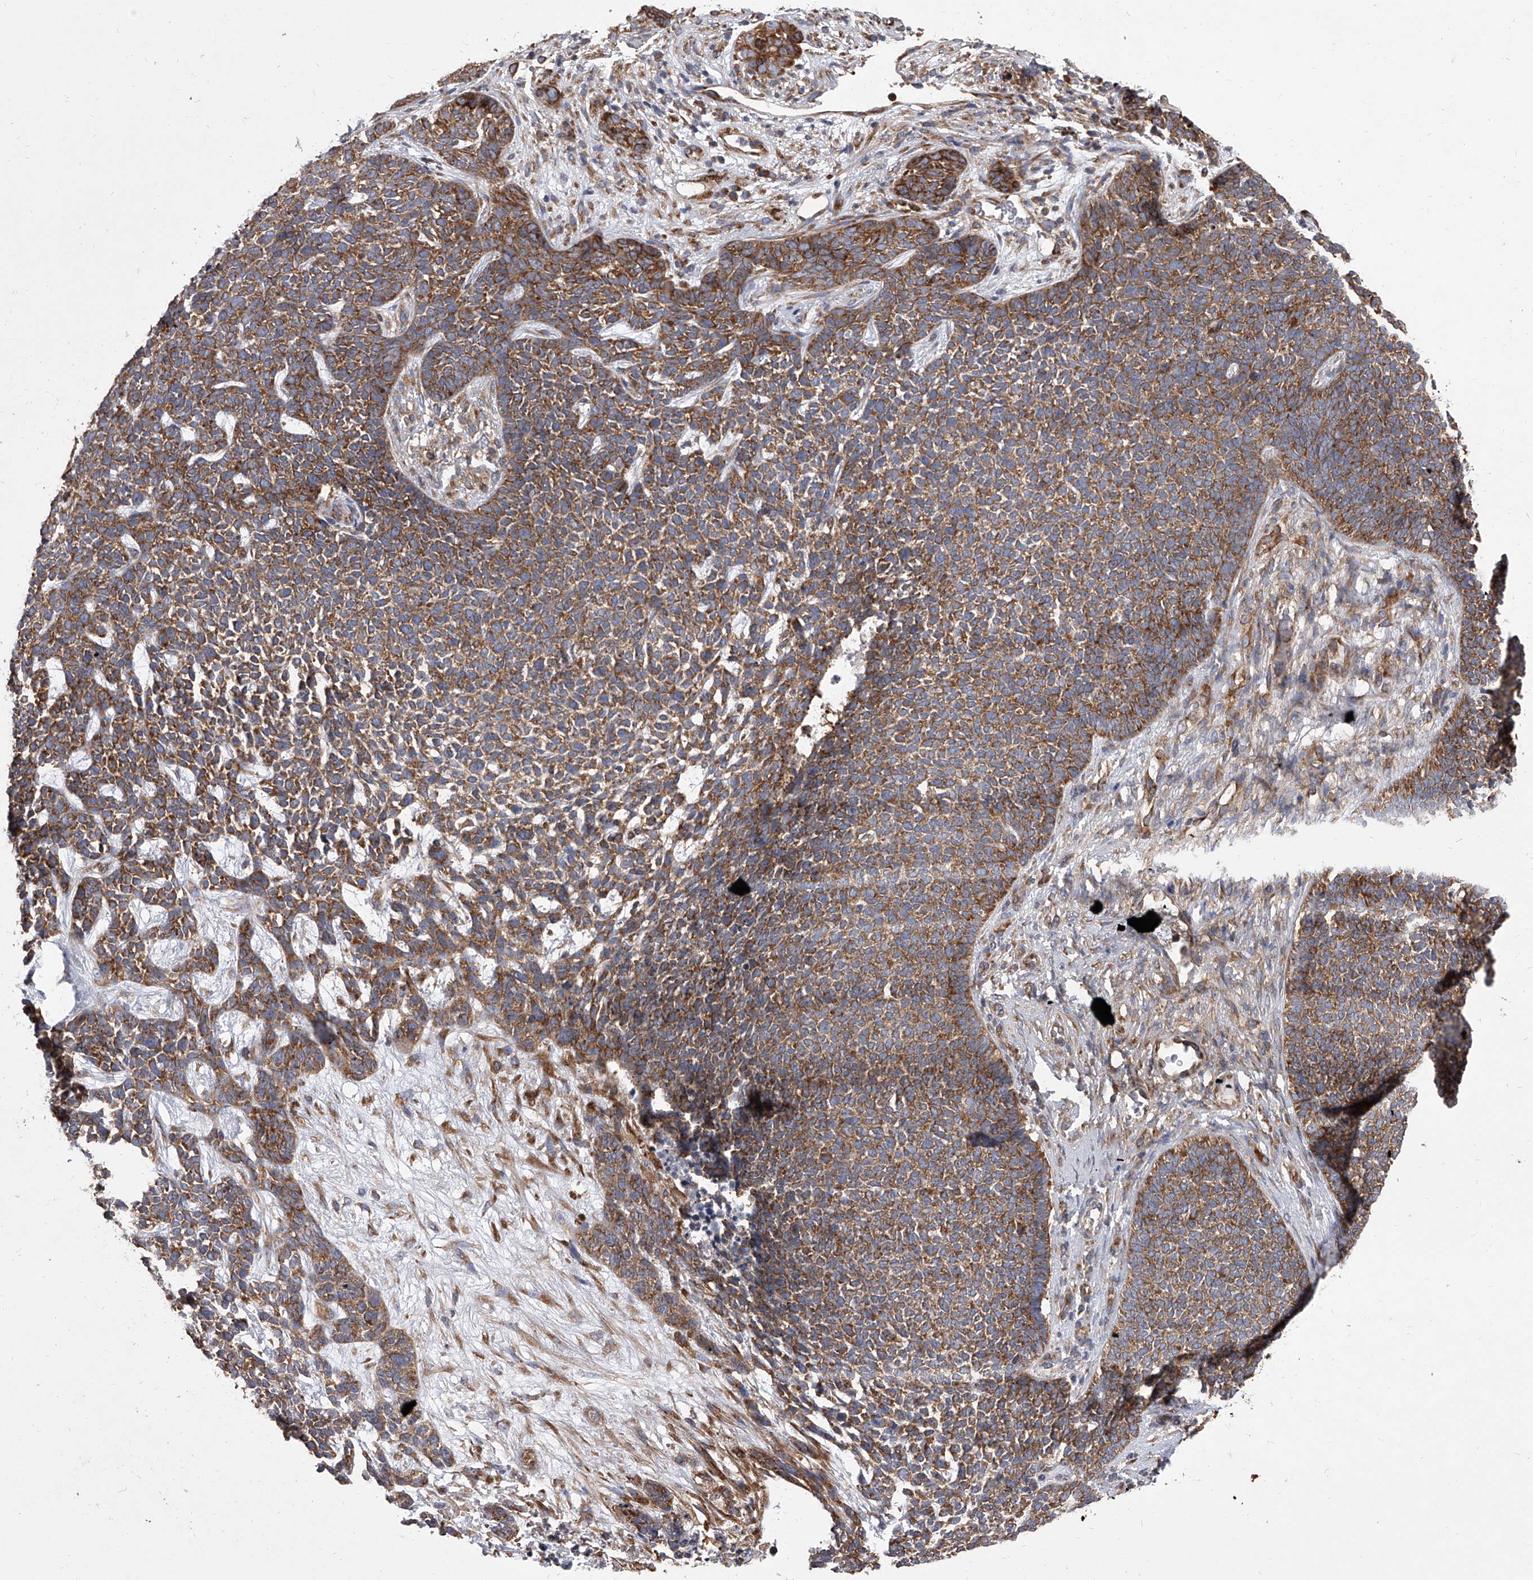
{"staining": {"intensity": "moderate", "quantity": ">75%", "location": "cytoplasmic/membranous"}, "tissue": "skin cancer", "cell_type": "Tumor cells", "image_type": "cancer", "snomed": [{"axis": "morphology", "description": "Basal cell carcinoma"}, {"axis": "topography", "description": "Skin"}], "caption": "An image showing moderate cytoplasmic/membranous expression in approximately >75% of tumor cells in skin basal cell carcinoma, as visualized by brown immunohistochemical staining.", "gene": "EIF2S2", "patient": {"sex": "female", "age": 84}}